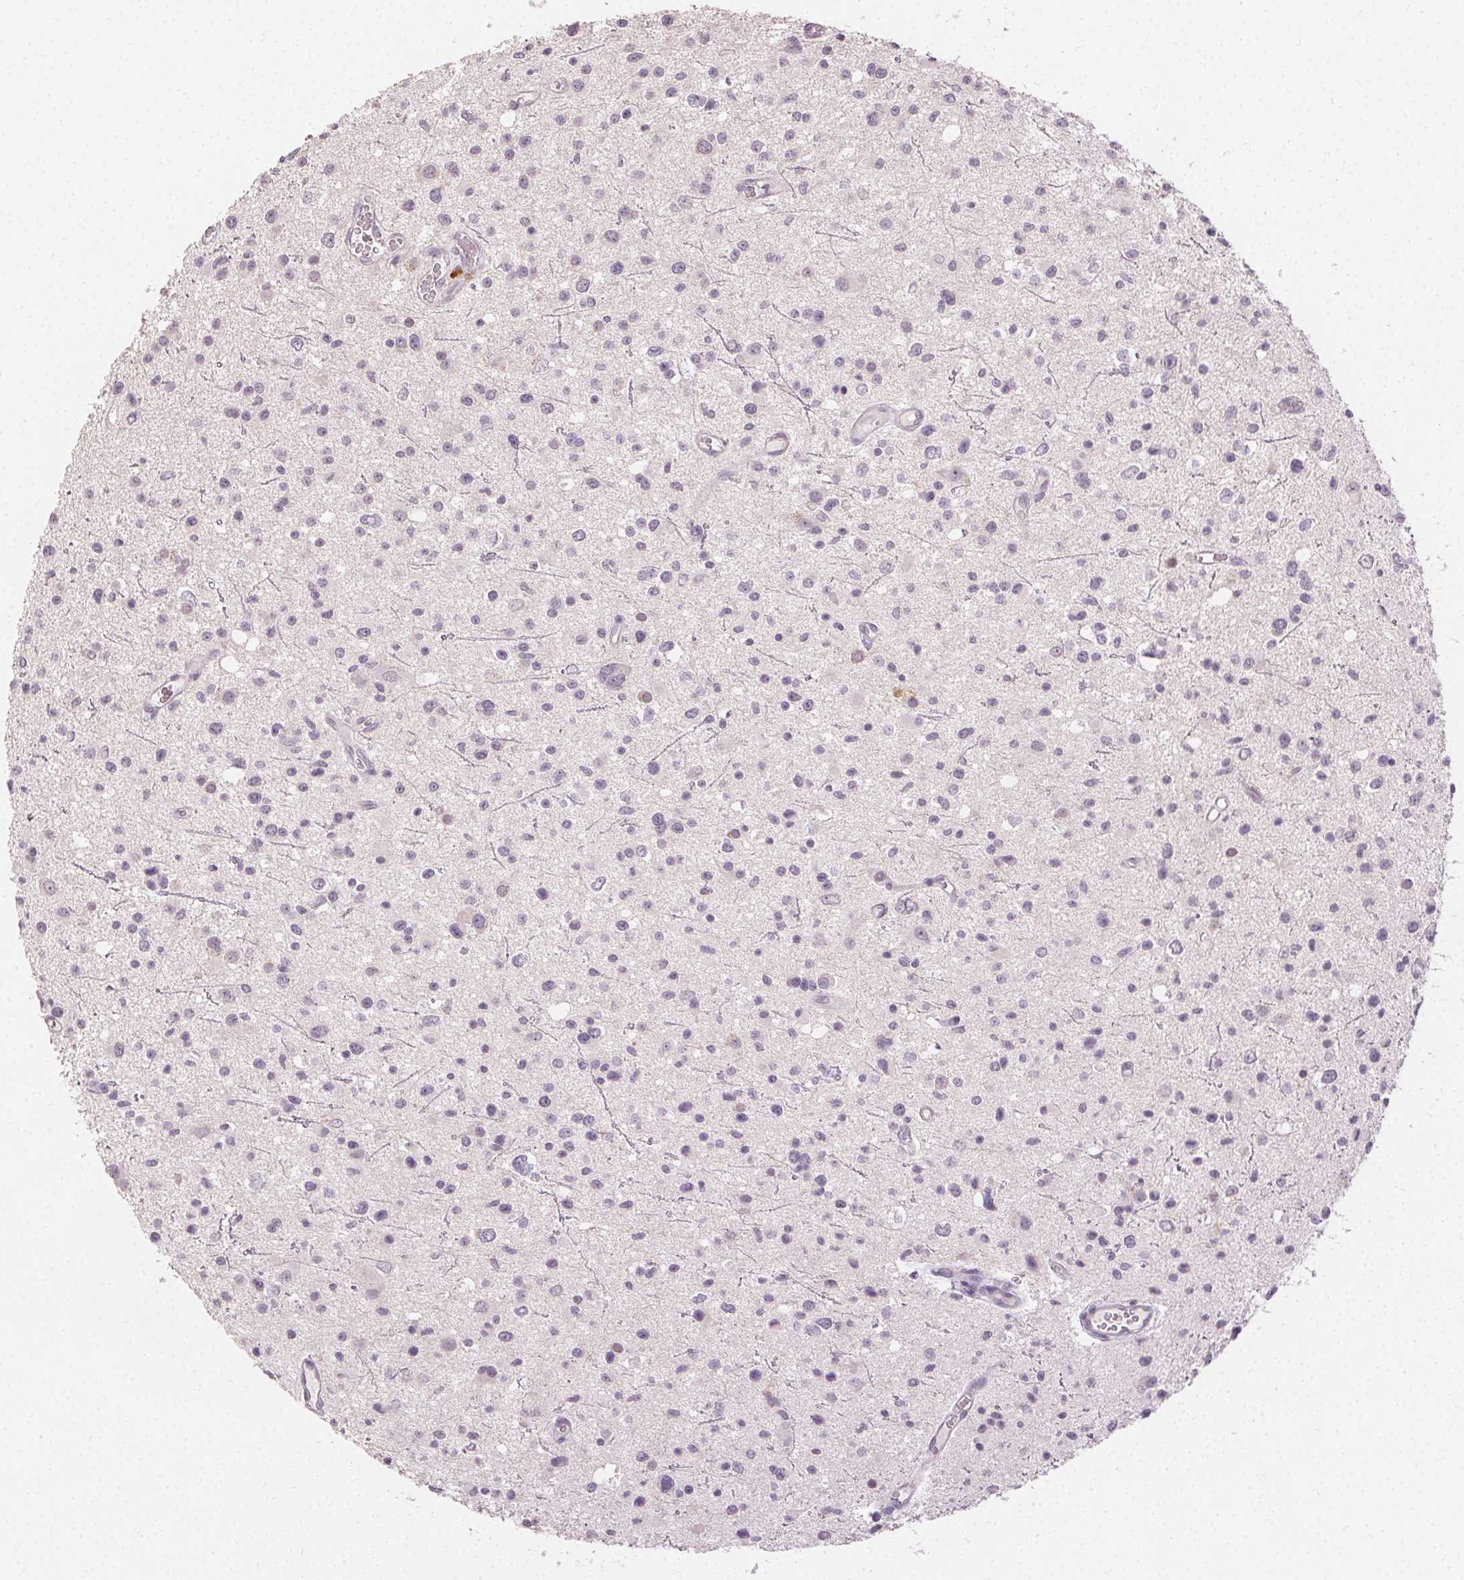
{"staining": {"intensity": "moderate", "quantity": "<25%", "location": "nuclear"}, "tissue": "glioma", "cell_type": "Tumor cells", "image_type": "cancer", "snomed": [{"axis": "morphology", "description": "Glioma, malignant, Low grade"}, {"axis": "topography", "description": "Brain"}], "caption": "Glioma stained for a protein (brown) reveals moderate nuclear positive staining in approximately <25% of tumor cells.", "gene": "ANLN", "patient": {"sex": "male", "age": 43}}